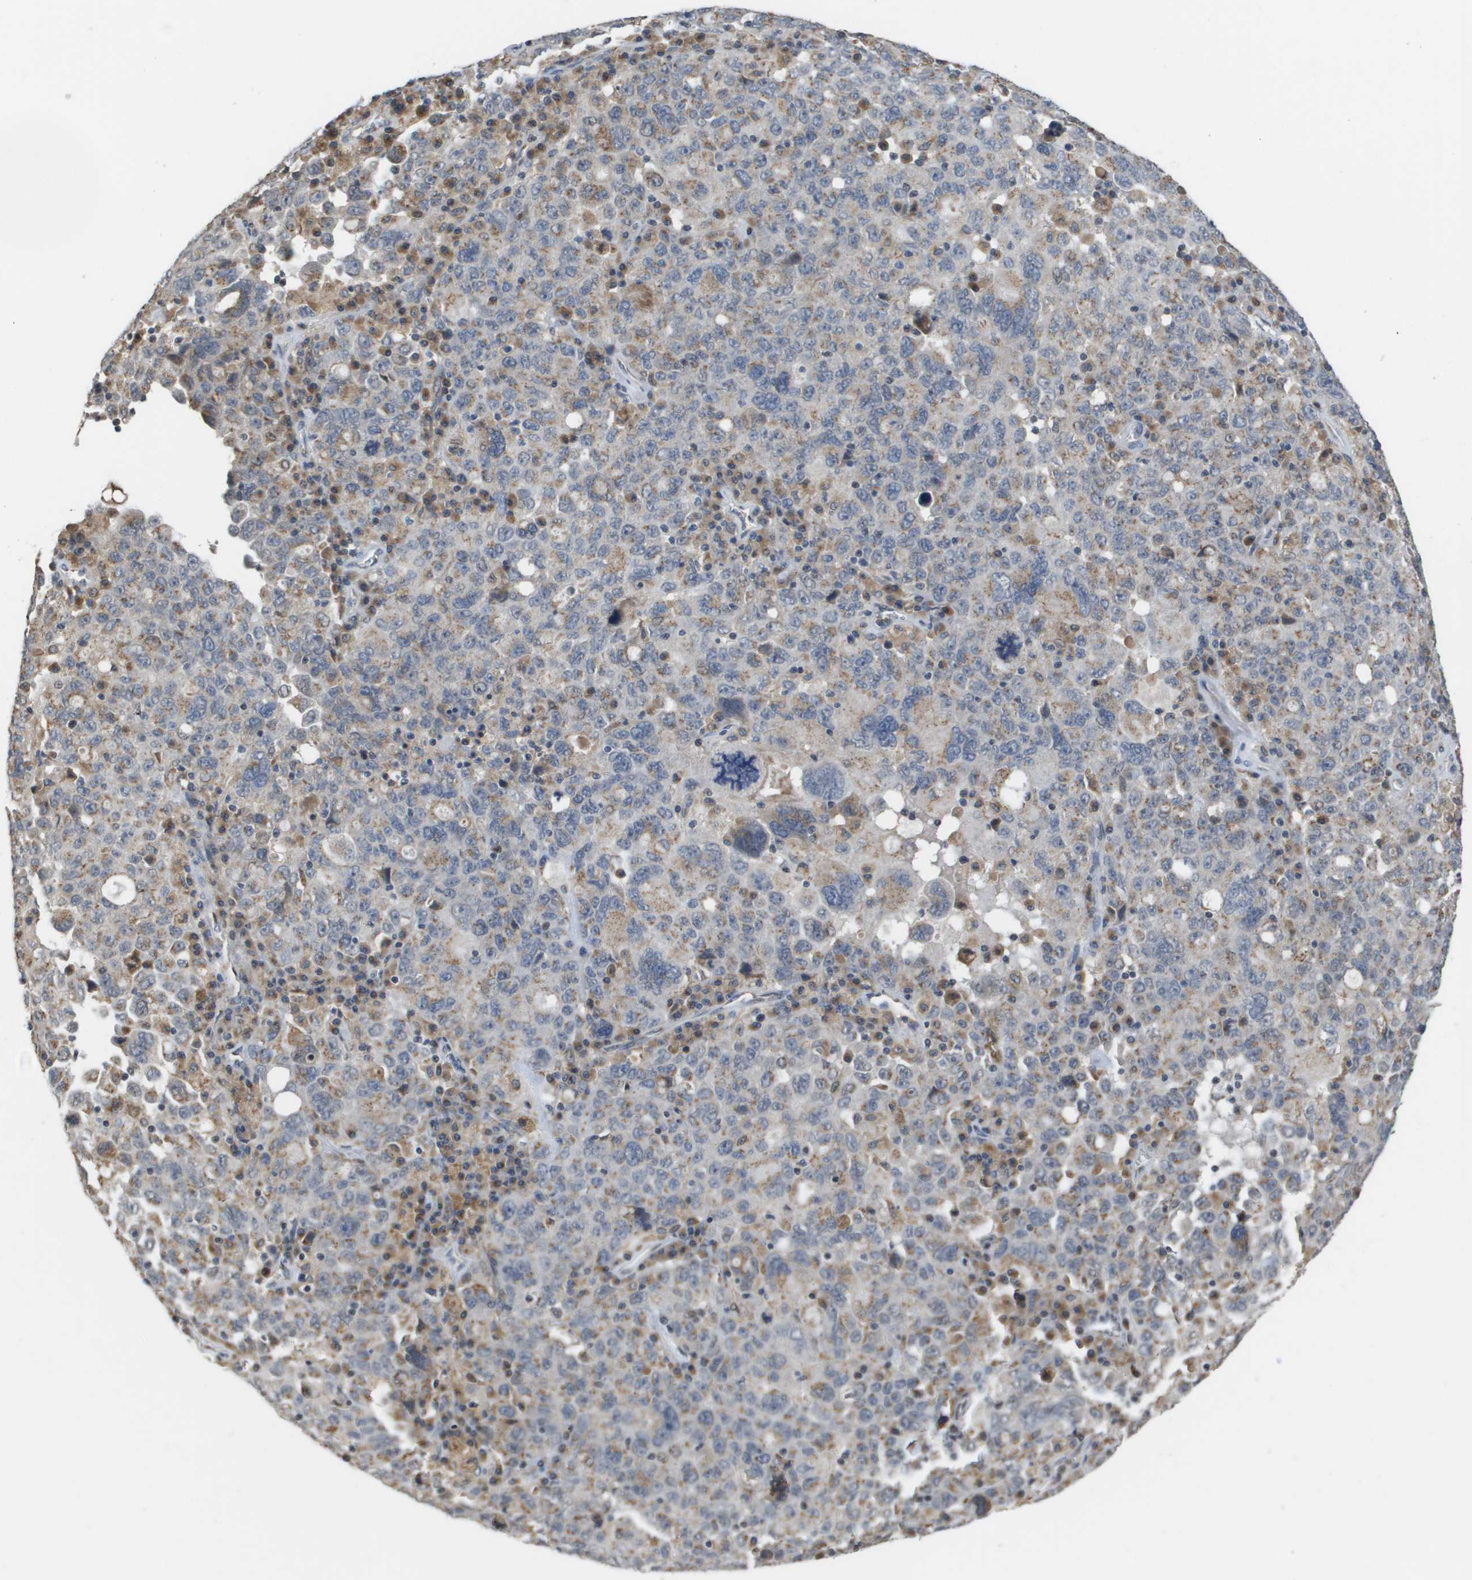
{"staining": {"intensity": "weak", "quantity": "25%-75%", "location": "cytoplasmic/membranous"}, "tissue": "ovarian cancer", "cell_type": "Tumor cells", "image_type": "cancer", "snomed": [{"axis": "morphology", "description": "Carcinoma, endometroid"}, {"axis": "topography", "description": "Ovary"}], "caption": "High-magnification brightfield microscopy of ovarian cancer stained with DAB (3,3'-diaminobenzidine) (brown) and counterstained with hematoxylin (blue). tumor cells exhibit weak cytoplasmic/membranous expression is appreciated in about25%-75% of cells.", "gene": "PCK1", "patient": {"sex": "female", "age": 62}}